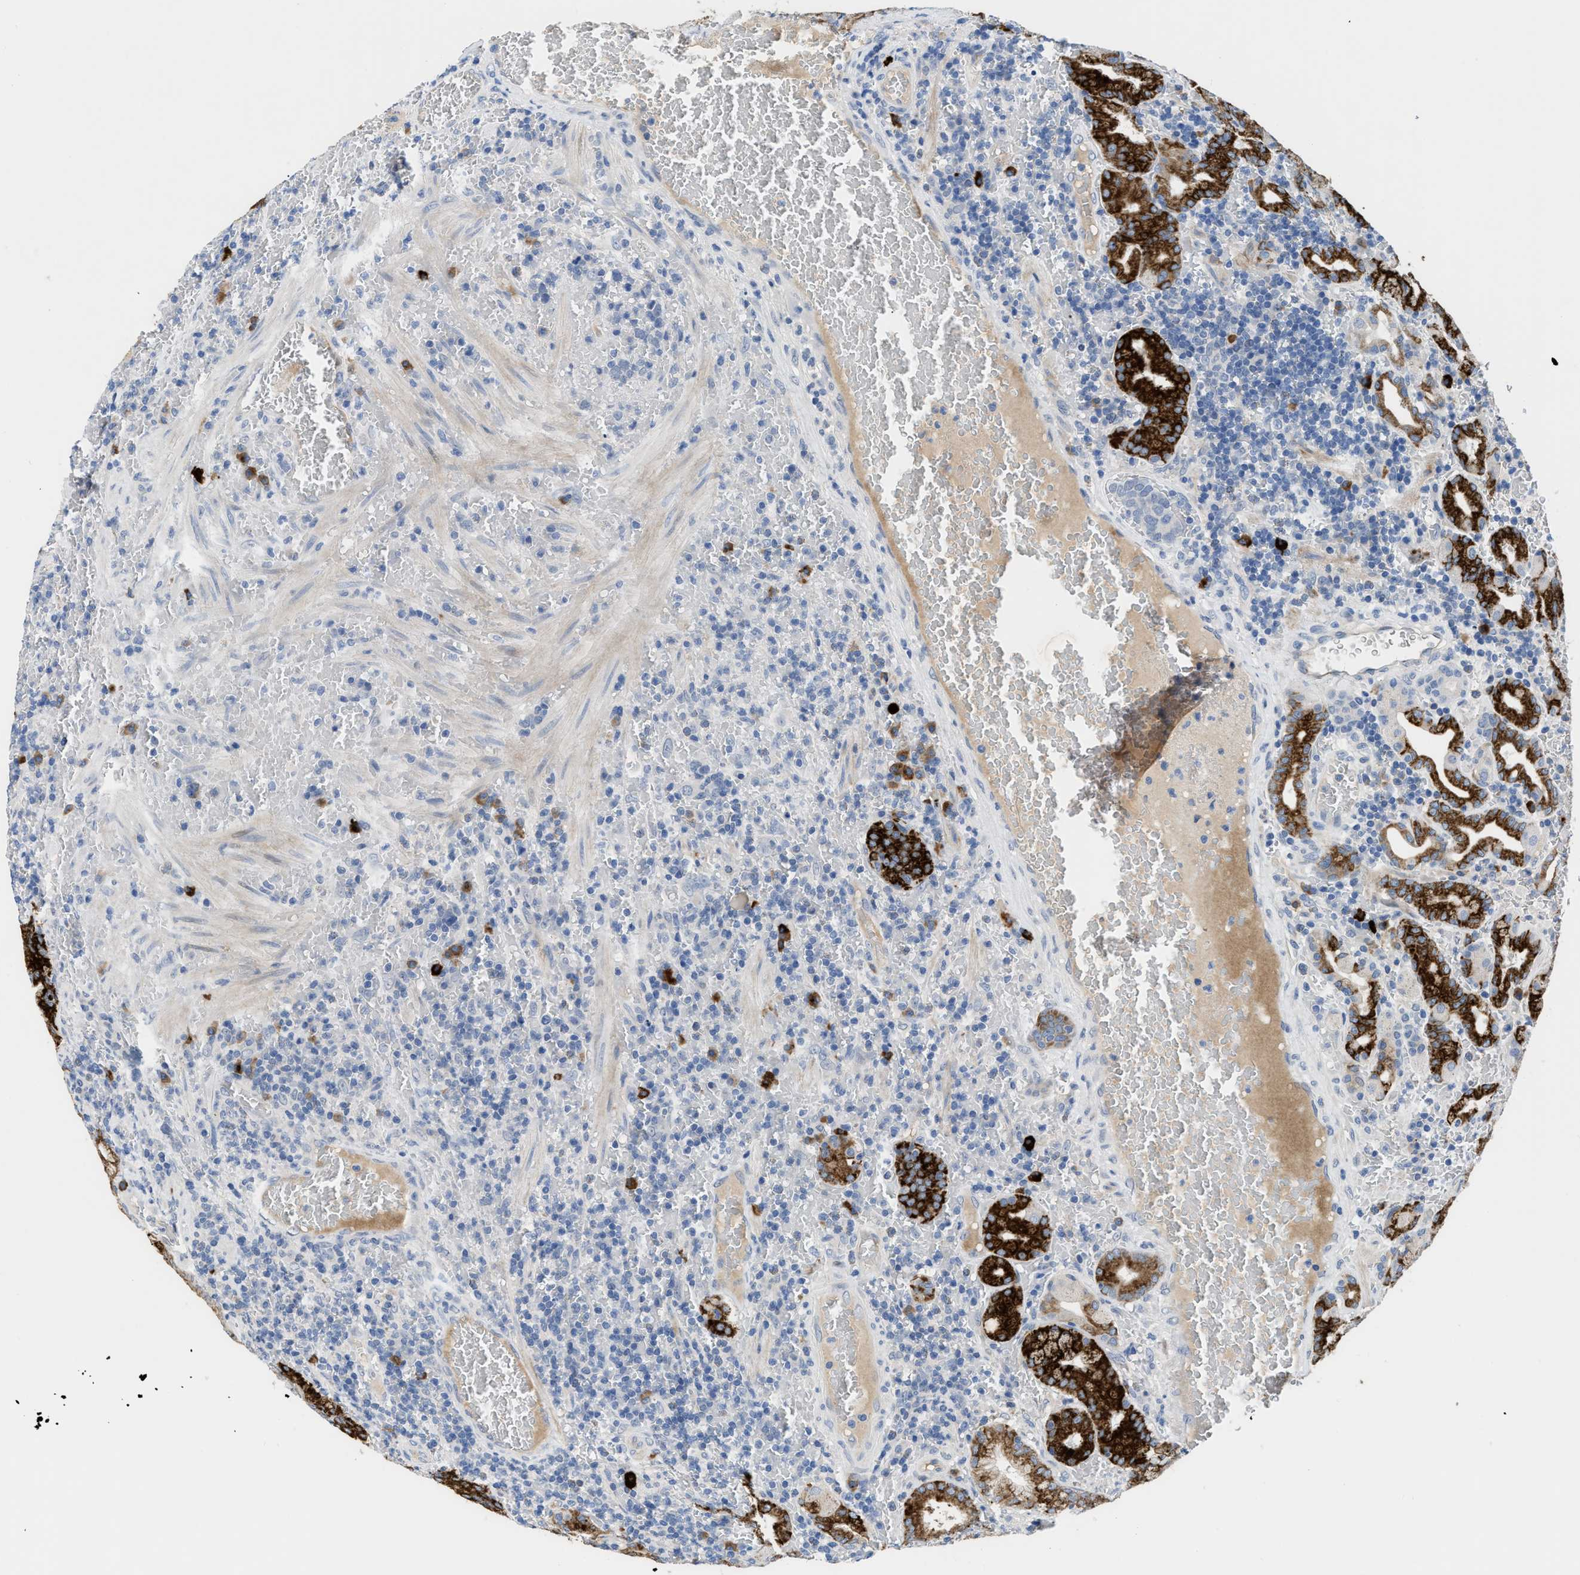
{"staining": {"intensity": "strong", "quantity": "25%-75%", "location": "cytoplasmic/membranous"}, "tissue": "stomach", "cell_type": "Glandular cells", "image_type": "normal", "snomed": [{"axis": "morphology", "description": "Normal tissue, NOS"}, {"axis": "morphology", "description": "Carcinoid, malignant, NOS"}, {"axis": "topography", "description": "Stomach, upper"}], "caption": "Approximately 25%-75% of glandular cells in benign stomach exhibit strong cytoplasmic/membranous protein positivity as visualized by brown immunohistochemical staining.", "gene": "OR9K2", "patient": {"sex": "male", "age": 39}}